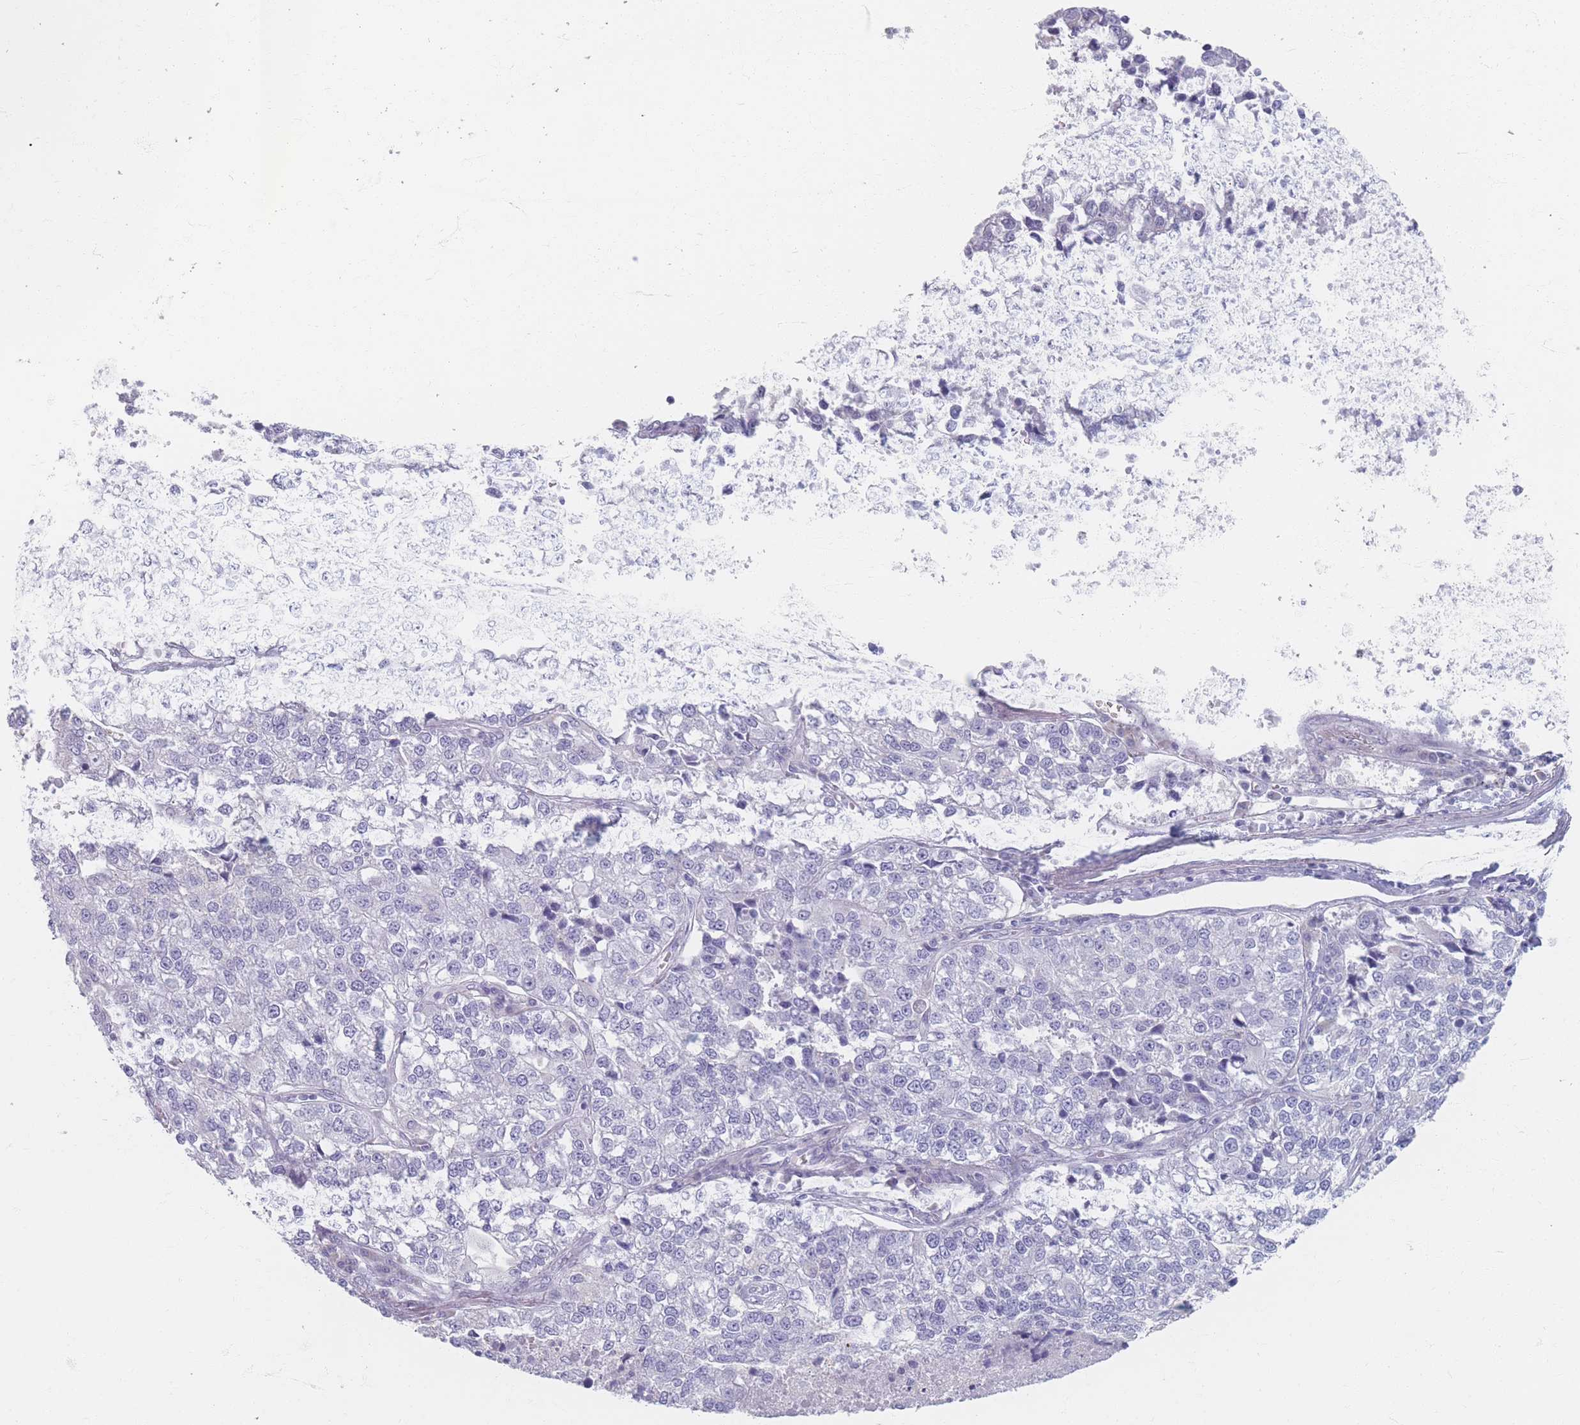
{"staining": {"intensity": "negative", "quantity": "none", "location": "none"}, "tissue": "lung cancer", "cell_type": "Tumor cells", "image_type": "cancer", "snomed": [{"axis": "morphology", "description": "Adenocarcinoma, NOS"}, {"axis": "topography", "description": "Lung"}], "caption": "Immunohistochemistry of human lung cancer demonstrates no expression in tumor cells.", "gene": "PIGM", "patient": {"sex": "male", "age": 49}}